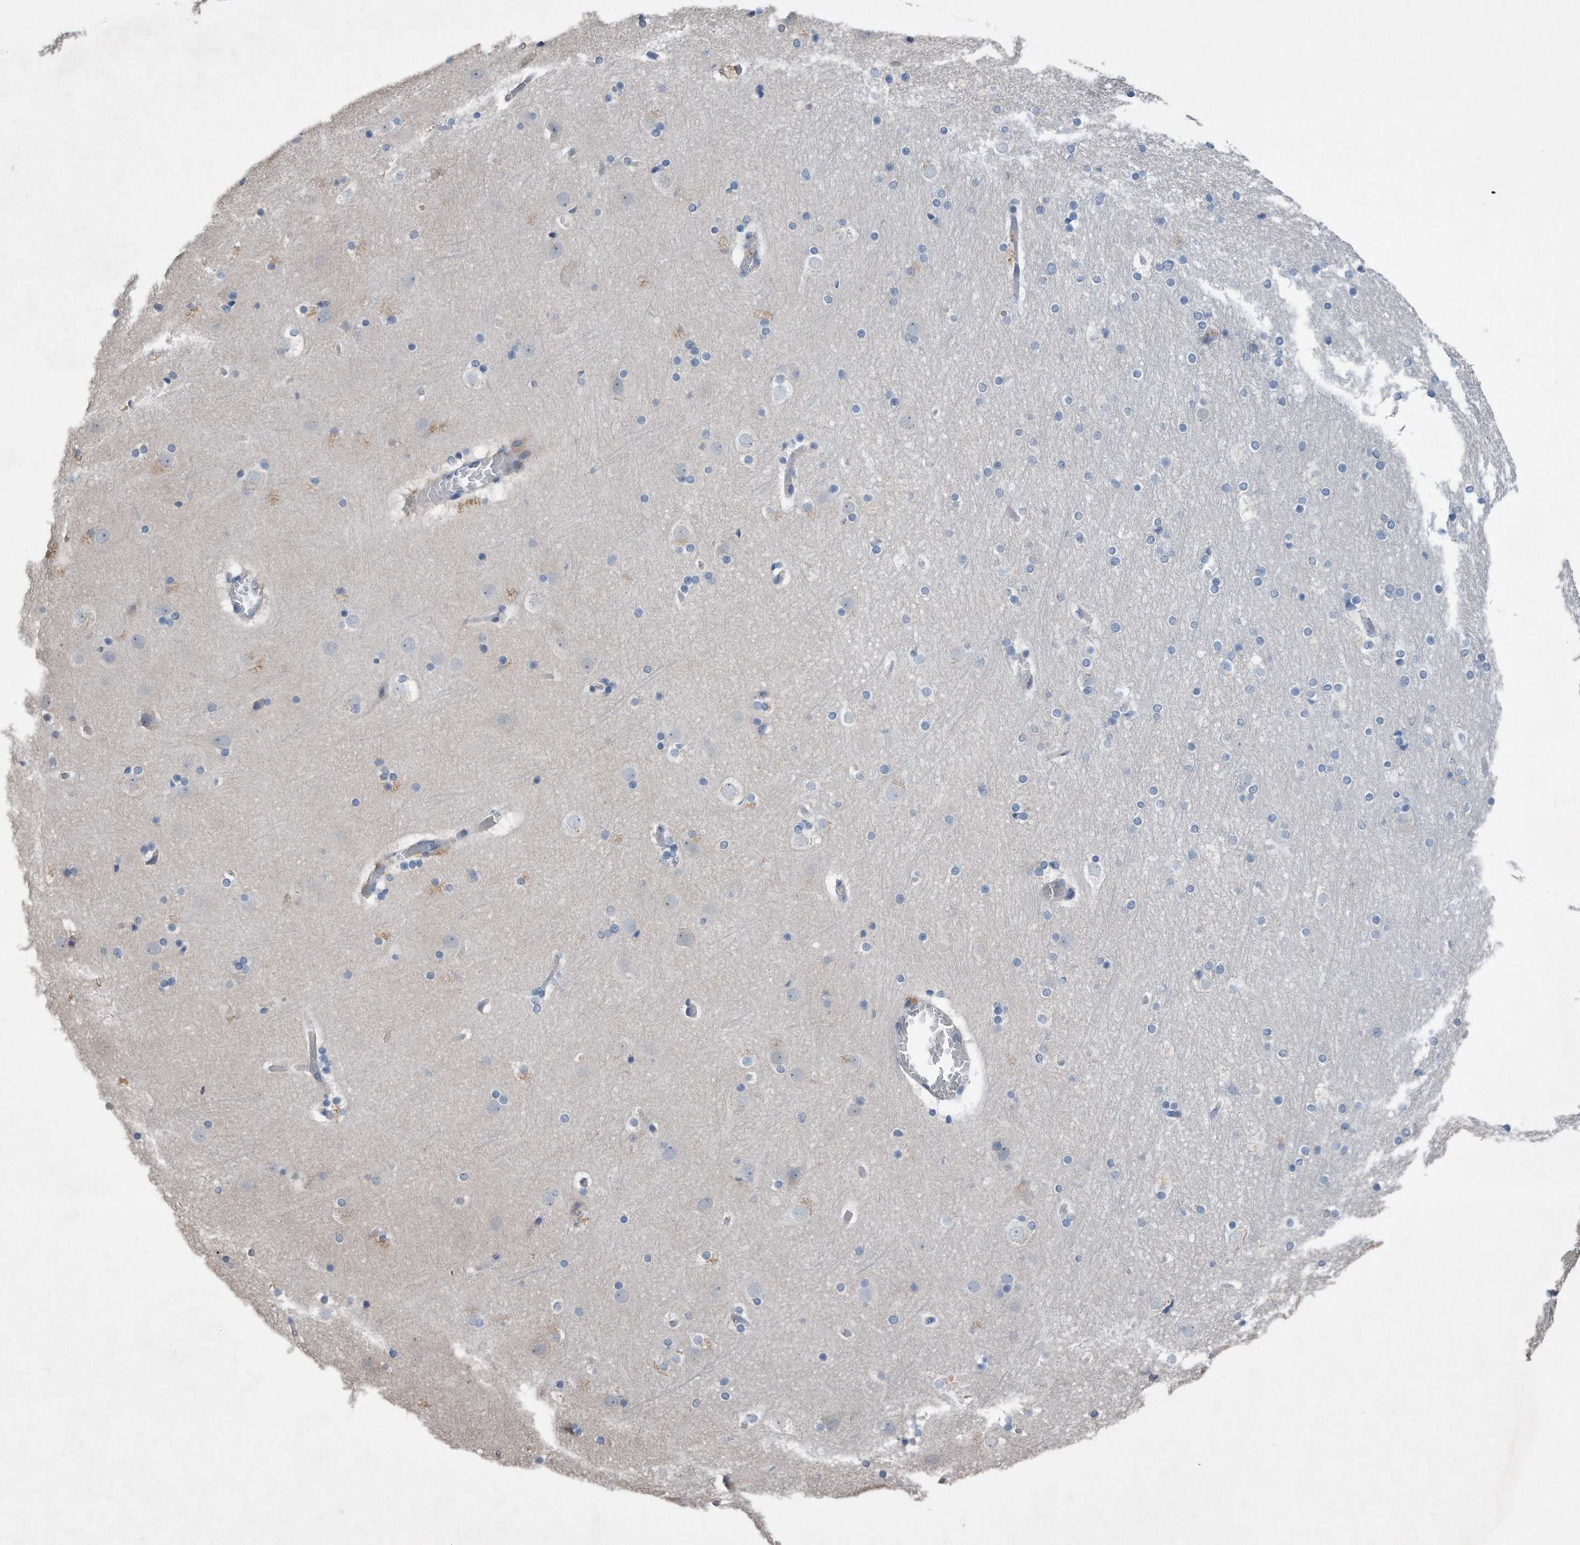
{"staining": {"intensity": "negative", "quantity": "none", "location": "none"}, "tissue": "cerebral cortex", "cell_type": "Endothelial cells", "image_type": "normal", "snomed": [{"axis": "morphology", "description": "Normal tissue, NOS"}, {"axis": "topography", "description": "Cerebral cortex"}], "caption": "The image displays no staining of endothelial cells in normal cerebral cortex.", "gene": "ZNF772", "patient": {"sex": "male", "age": 57}}